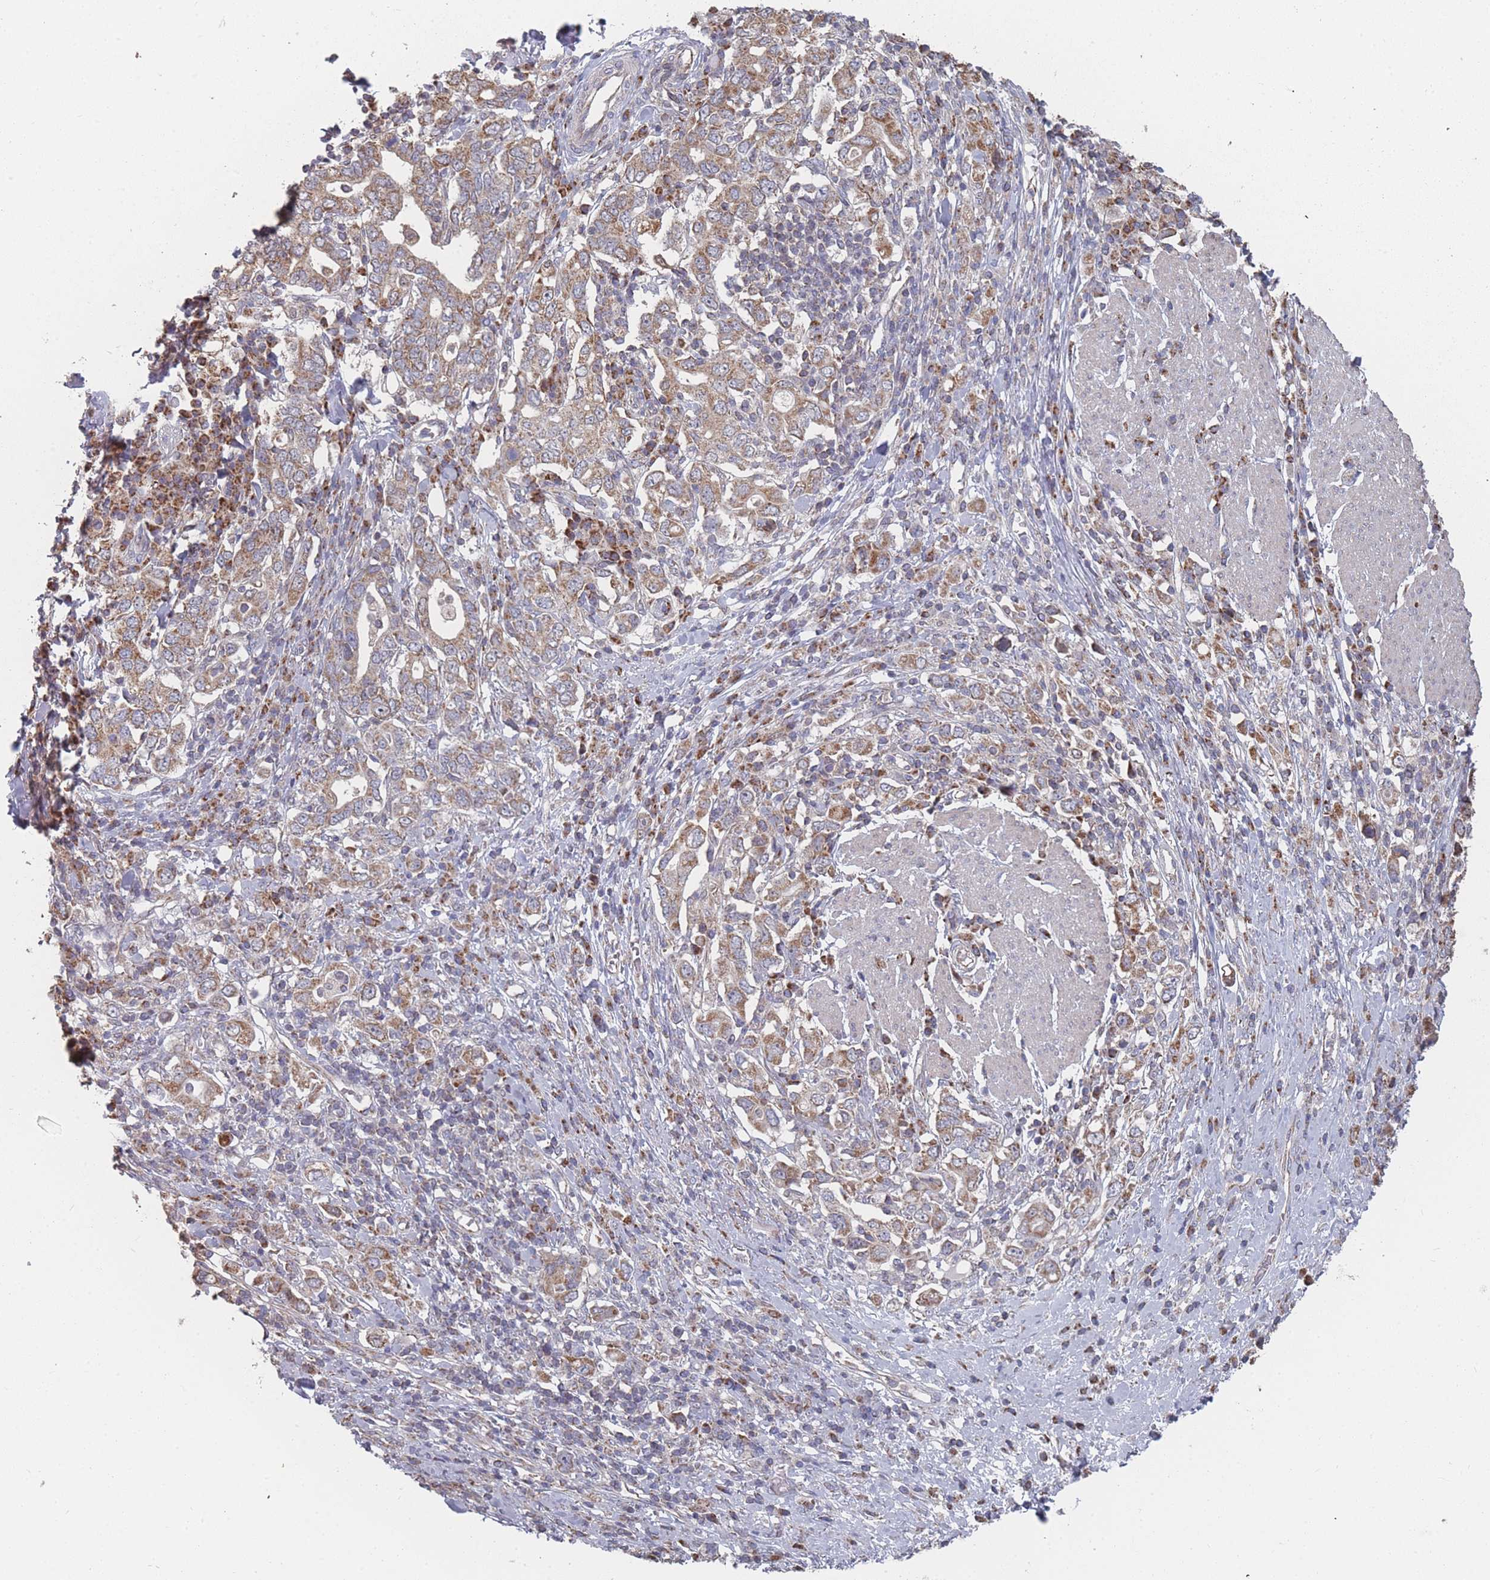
{"staining": {"intensity": "weak", "quantity": ">75%", "location": "cytoplasmic/membranous"}, "tissue": "stomach cancer", "cell_type": "Tumor cells", "image_type": "cancer", "snomed": [{"axis": "morphology", "description": "Adenocarcinoma, NOS"}, {"axis": "topography", "description": "Stomach, upper"}, {"axis": "topography", "description": "Stomach"}], "caption": "Protein analysis of stomach cancer (adenocarcinoma) tissue exhibits weak cytoplasmic/membranous expression in approximately >75% of tumor cells.", "gene": "PSMB3", "patient": {"sex": "male", "age": 62}}